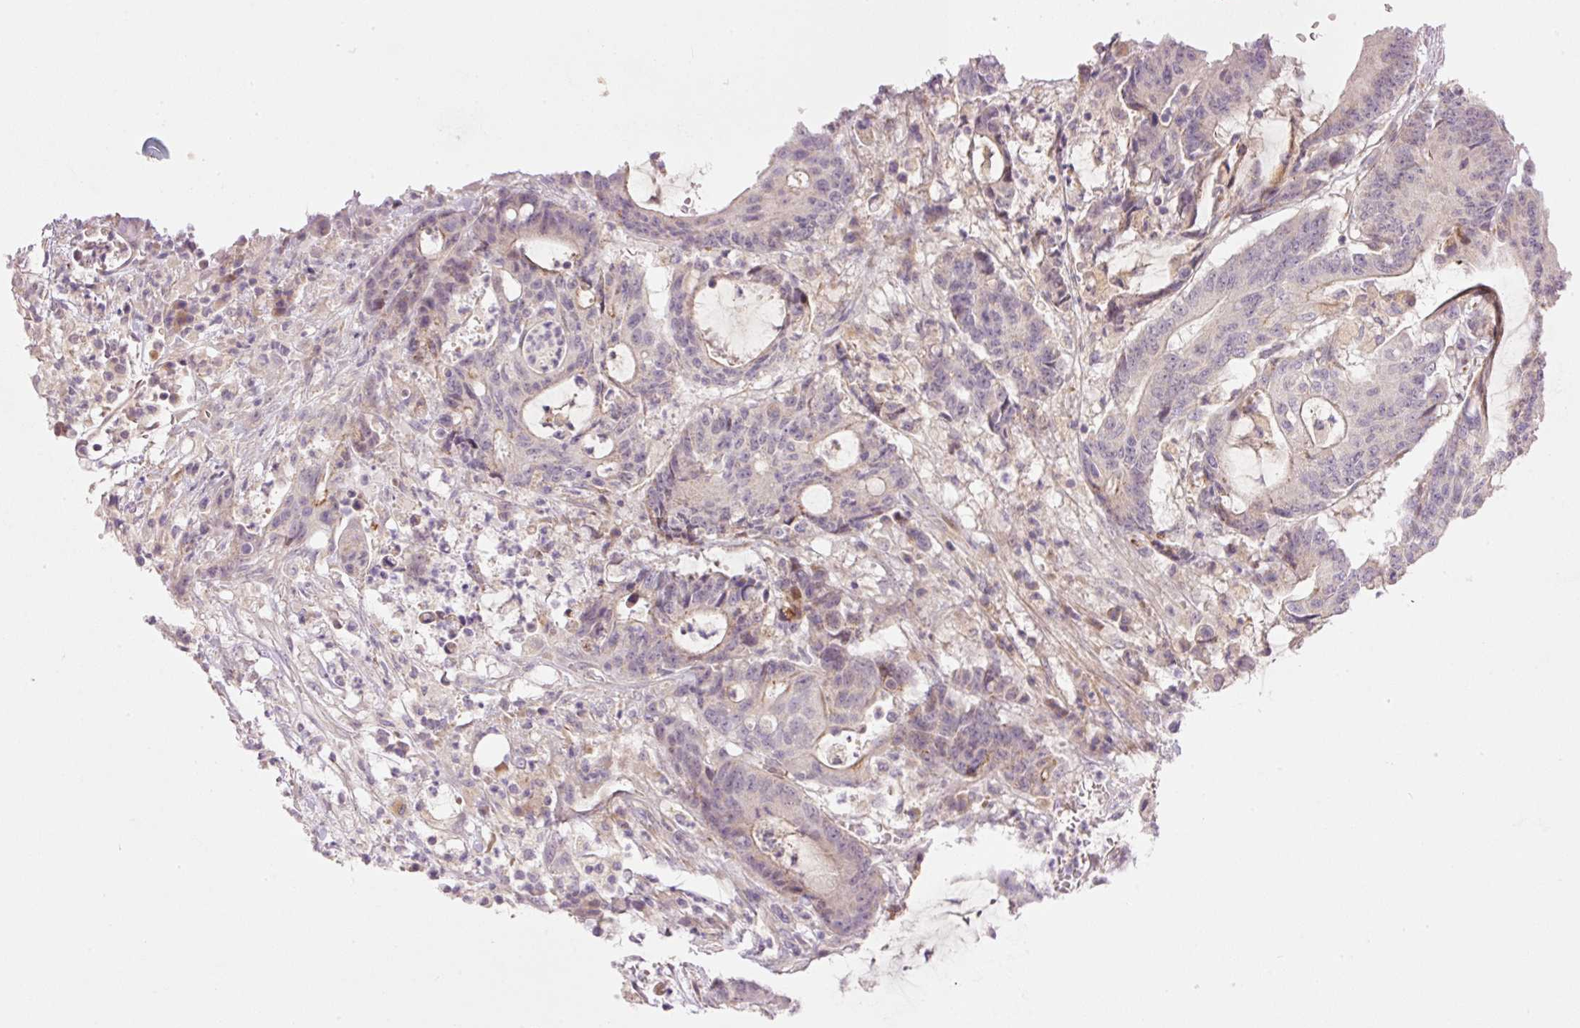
{"staining": {"intensity": "negative", "quantity": "none", "location": "none"}, "tissue": "colorectal cancer", "cell_type": "Tumor cells", "image_type": "cancer", "snomed": [{"axis": "morphology", "description": "Adenocarcinoma, NOS"}, {"axis": "topography", "description": "Colon"}], "caption": "This is an IHC image of human colorectal cancer. There is no positivity in tumor cells.", "gene": "SLC29A3", "patient": {"sex": "female", "age": 84}}